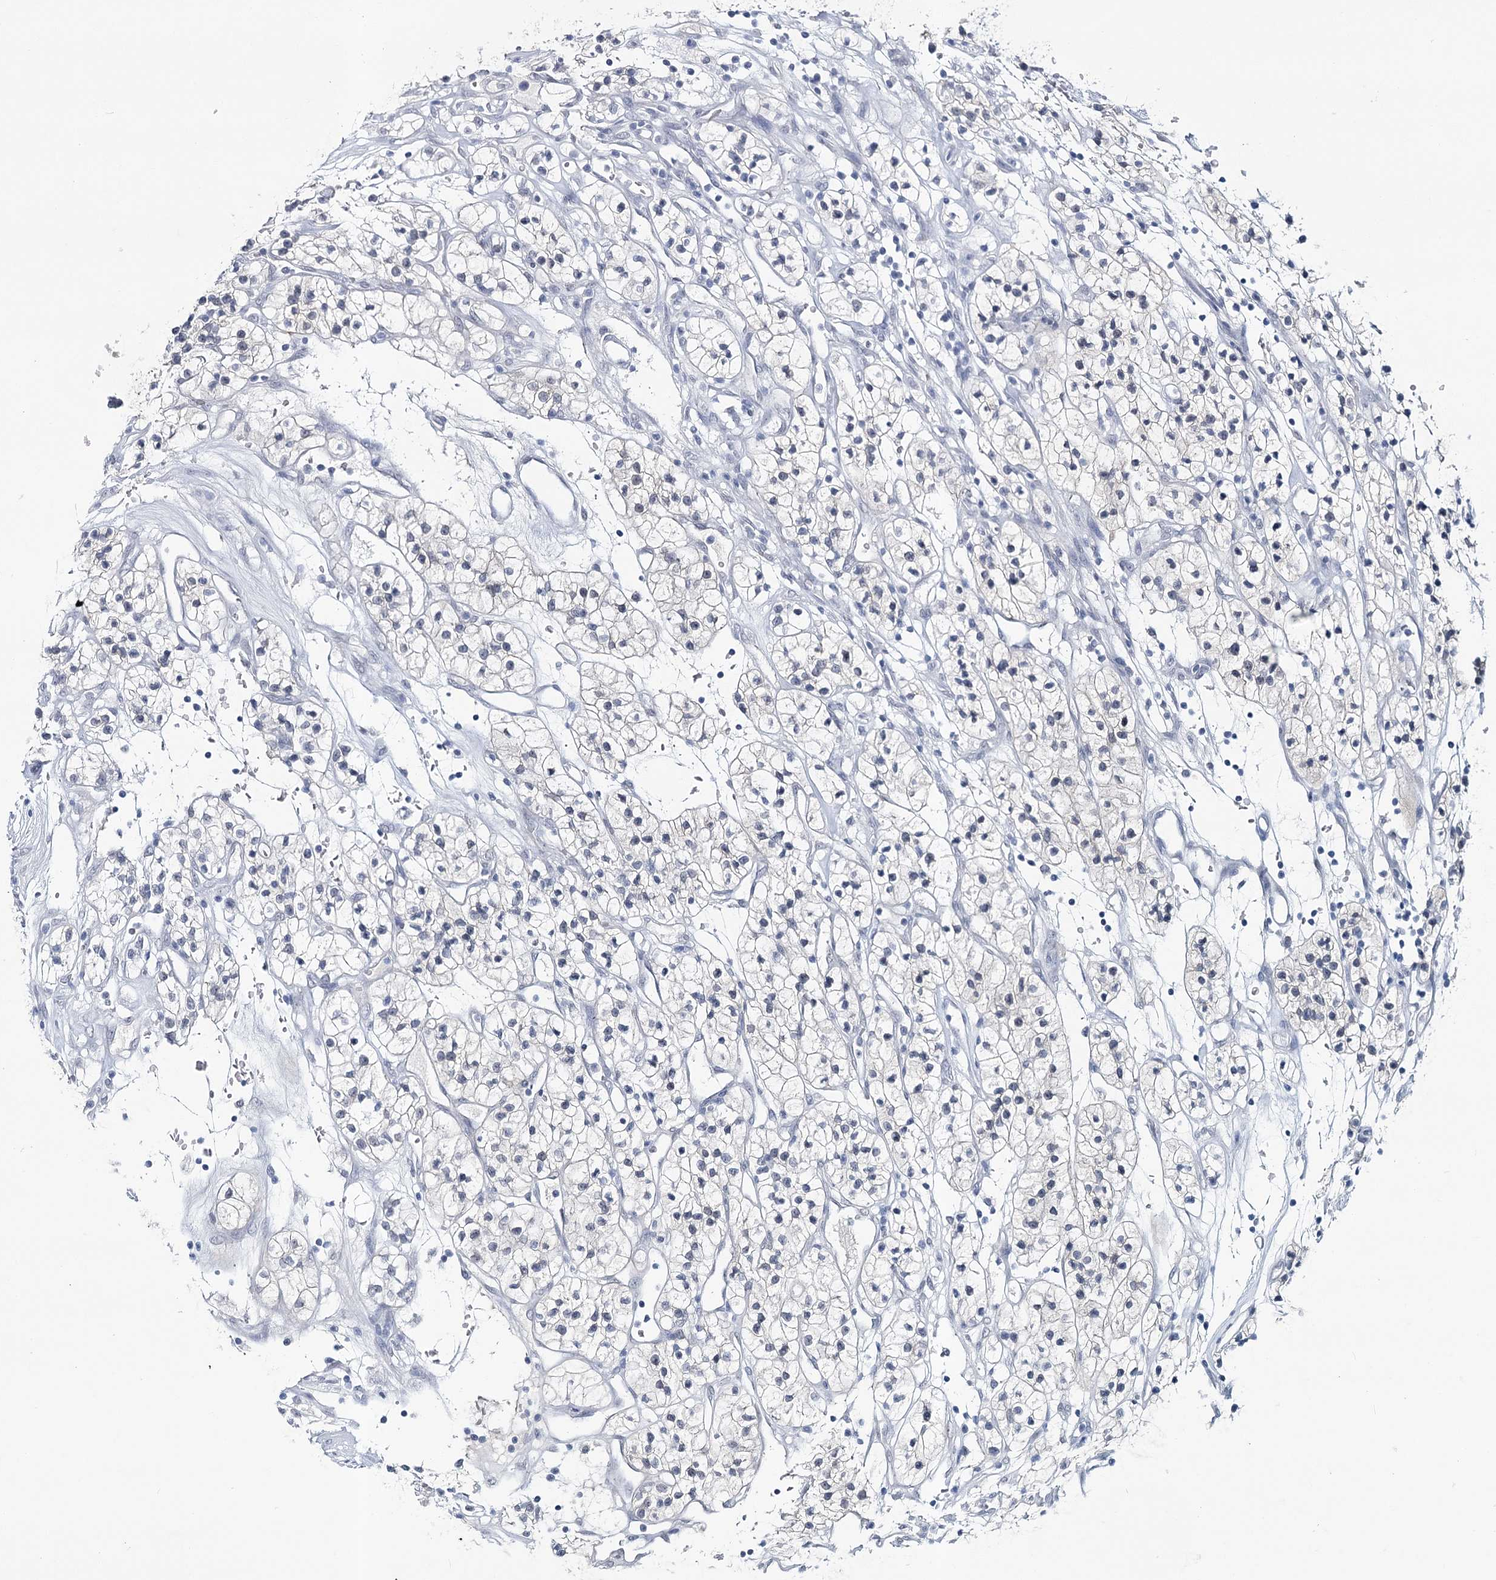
{"staining": {"intensity": "negative", "quantity": "none", "location": "none"}, "tissue": "renal cancer", "cell_type": "Tumor cells", "image_type": "cancer", "snomed": [{"axis": "morphology", "description": "Adenocarcinoma, NOS"}, {"axis": "topography", "description": "Kidney"}], "caption": "Renal adenocarcinoma was stained to show a protein in brown. There is no significant positivity in tumor cells.", "gene": "ZC3H8", "patient": {"sex": "female", "age": 57}}